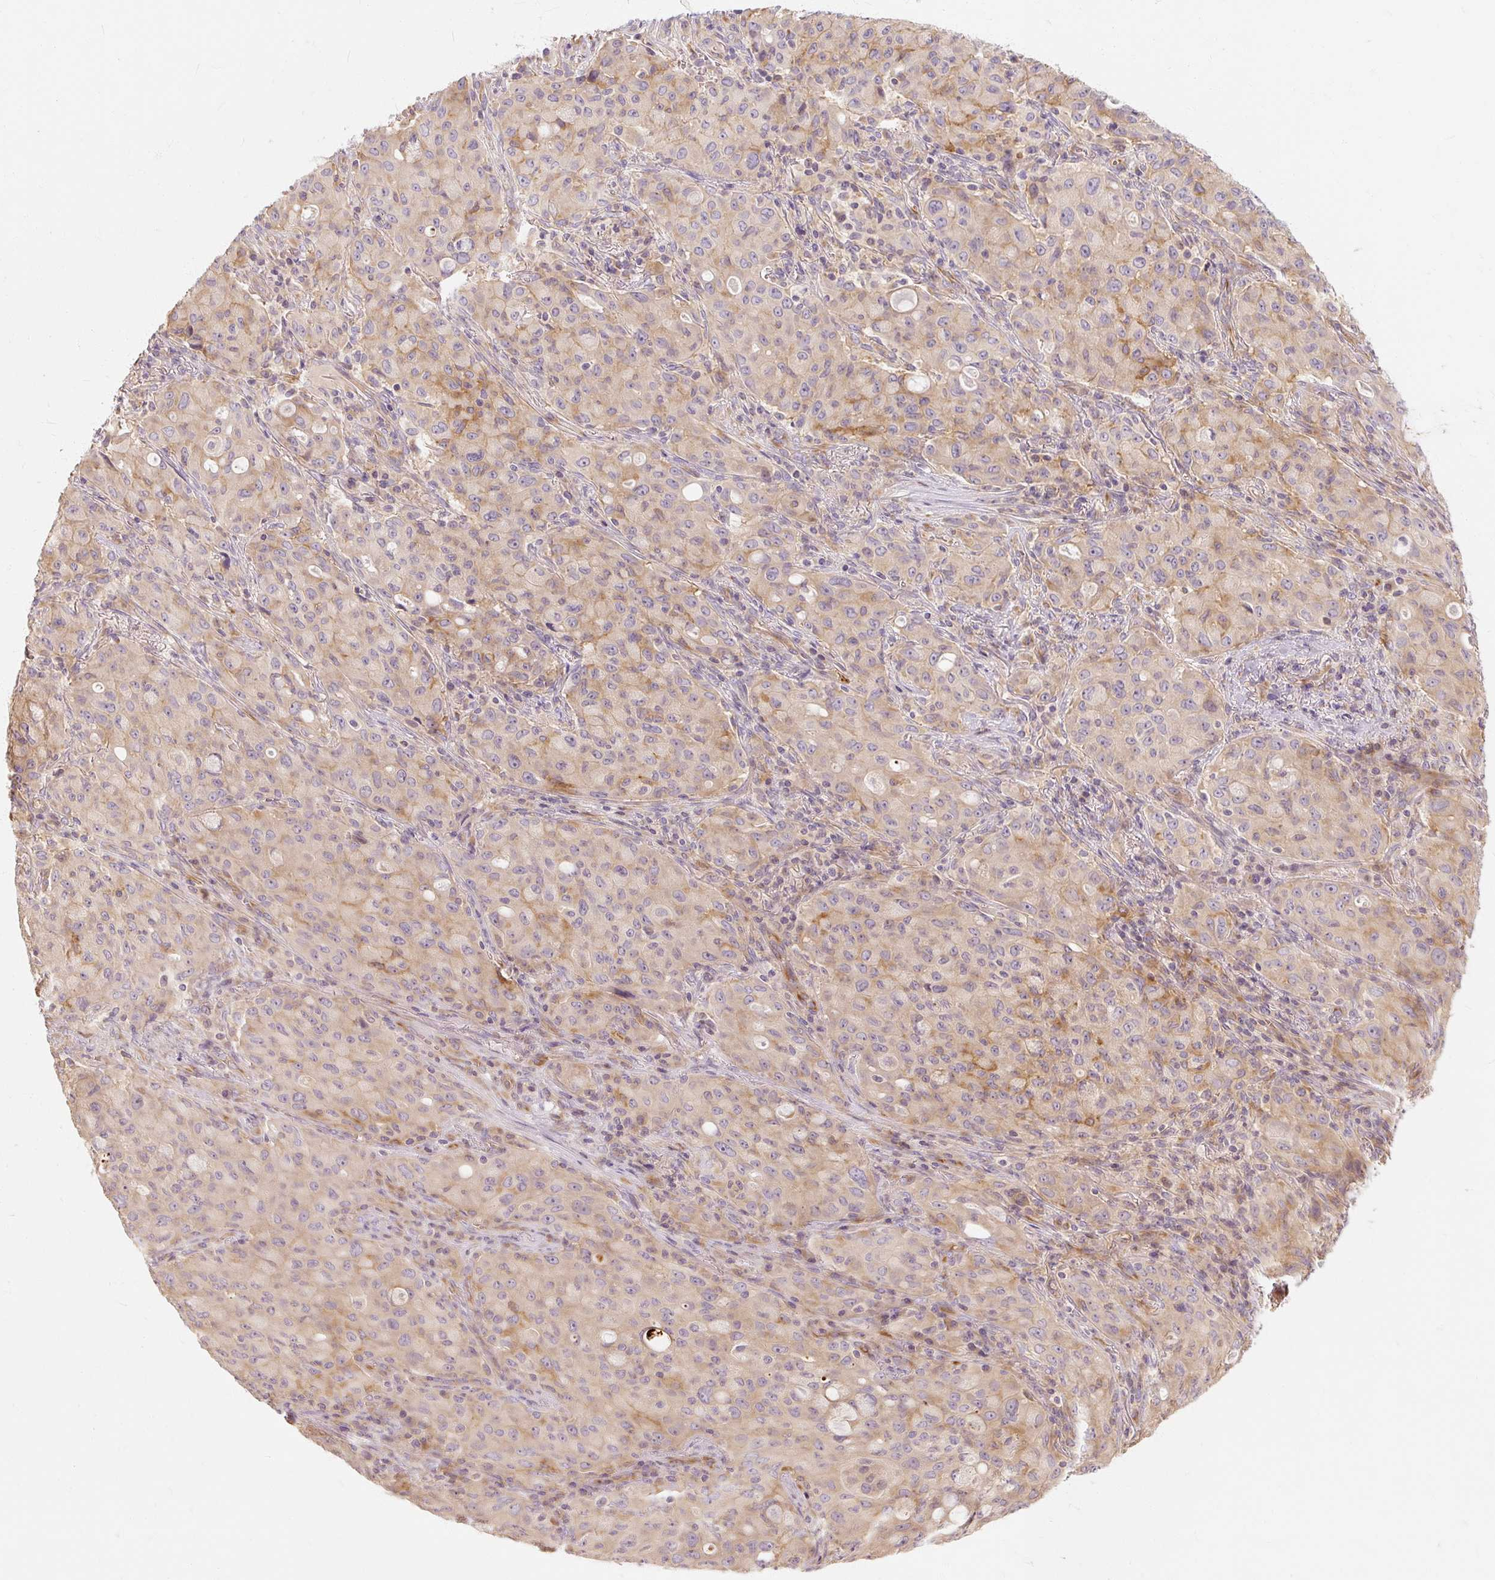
{"staining": {"intensity": "weak", "quantity": "<25%", "location": "cytoplasmic/membranous"}, "tissue": "lung cancer", "cell_type": "Tumor cells", "image_type": "cancer", "snomed": [{"axis": "morphology", "description": "Adenocarcinoma, NOS"}, {"axis": "topography", "description": "Lung"}], "caption": "The photomicrograph demonstrates no staining of tumor cells in lung cancer. (DAB immunohistochemistry (IHC) with hematoxylin counter stain).", "gene": "RB1CC1", "patient": {"sex": "female", "age": 44}}